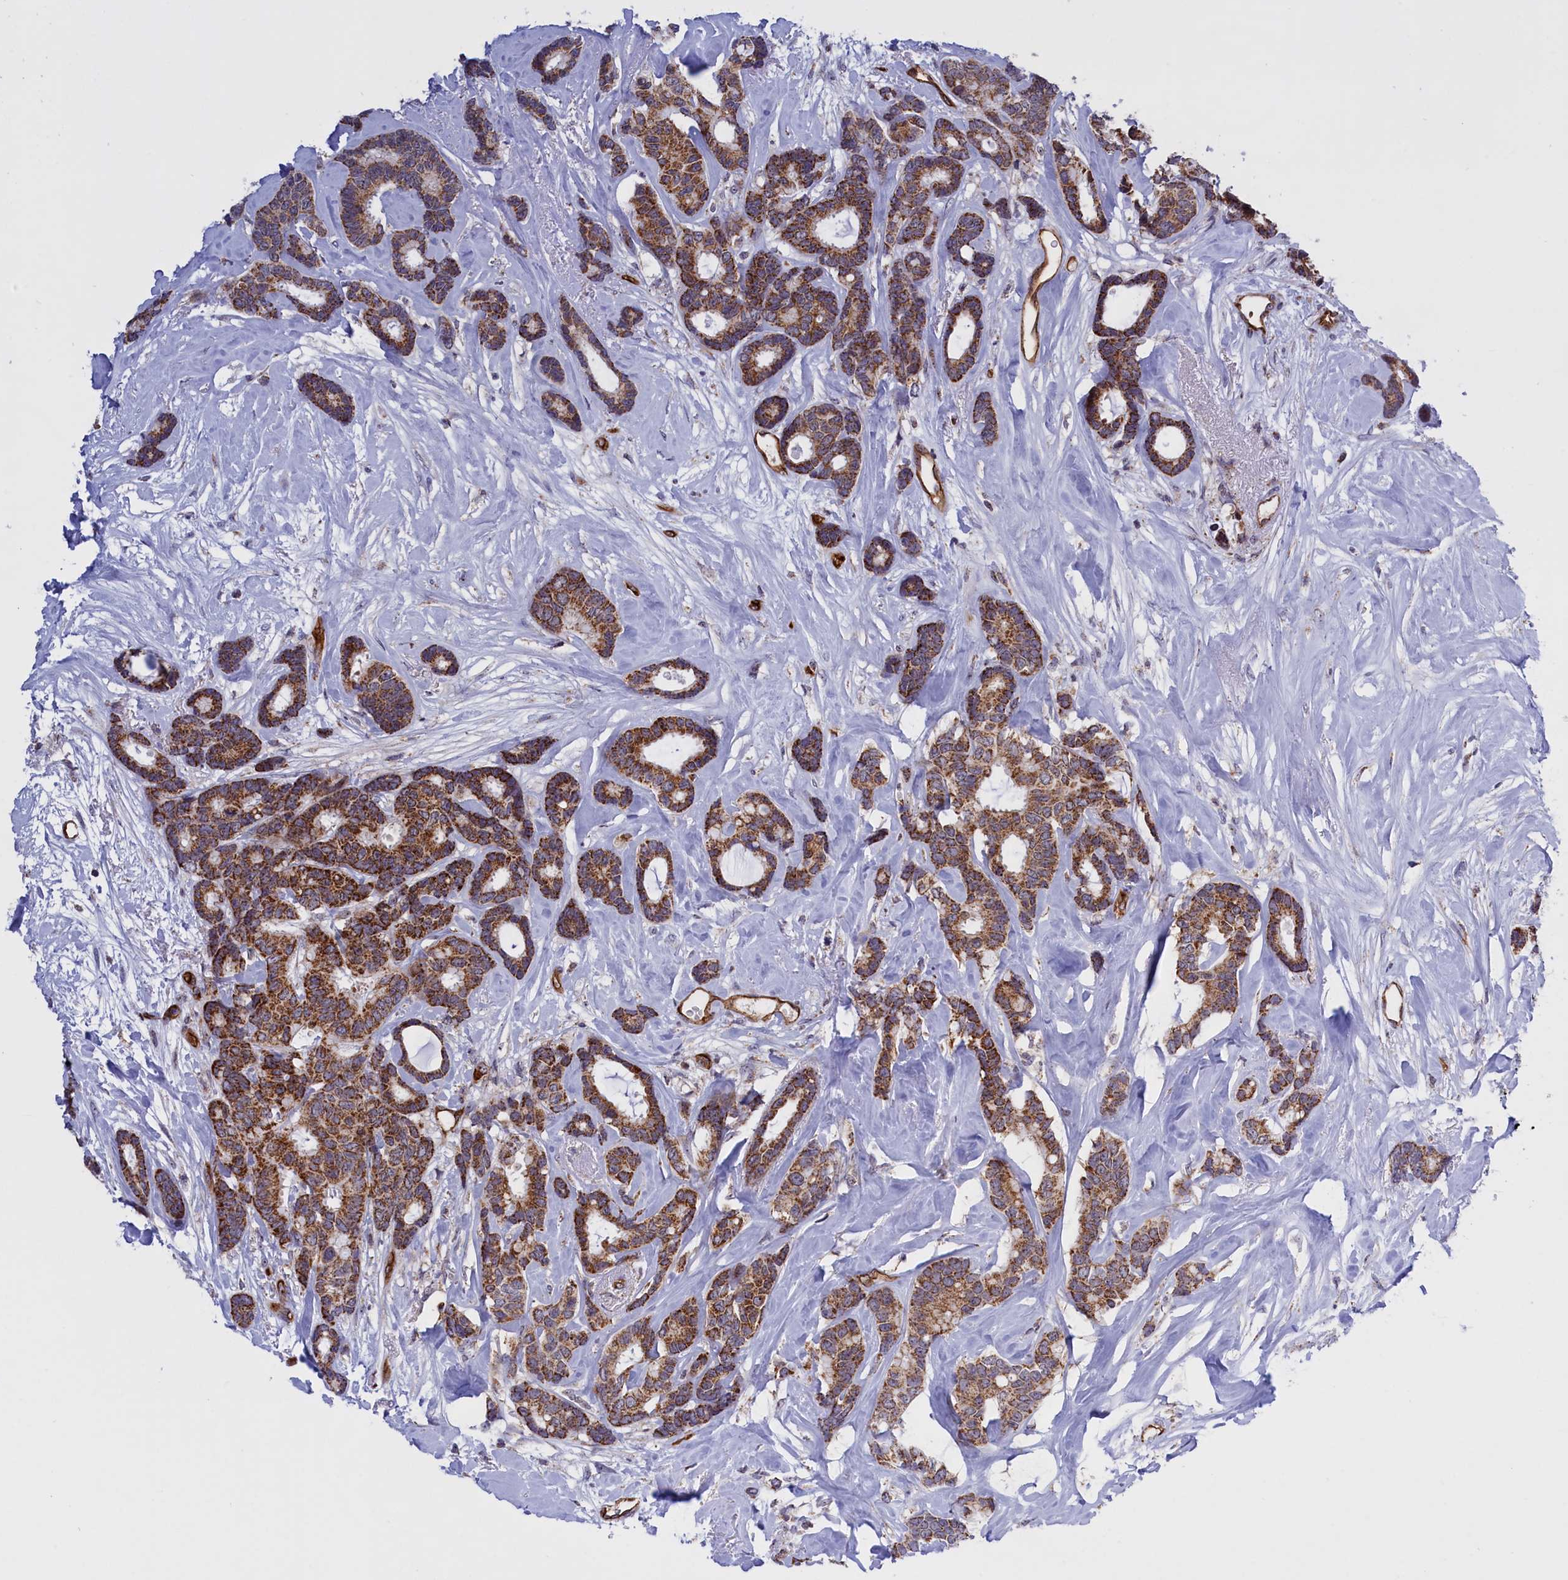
{"staining": {"intensity": "strong", "quantity": ">75%", "location": "cytoplasmic/membranous"}, "tissue": "breast cancer", "cell_type": "Tumor cells", "image_type": "cancer", "snomed": [{"axis": "morphology", "description": "Duct carcinoma"}, {"axis": "topography", "description": "Breast"}], "caption": "Strong cytoplasmic/membranous positivity is seen in approximately >75% of tumor cells in breast cancer (invasive ductal carcinoma). The staining was performed using DAB to visualize the protein expression in brown, while the nuclei were stained in blue with hematoxylin (Magnification: 20x).", "gene": "MPND", "patient": {"sex": "female", "age": 87}}